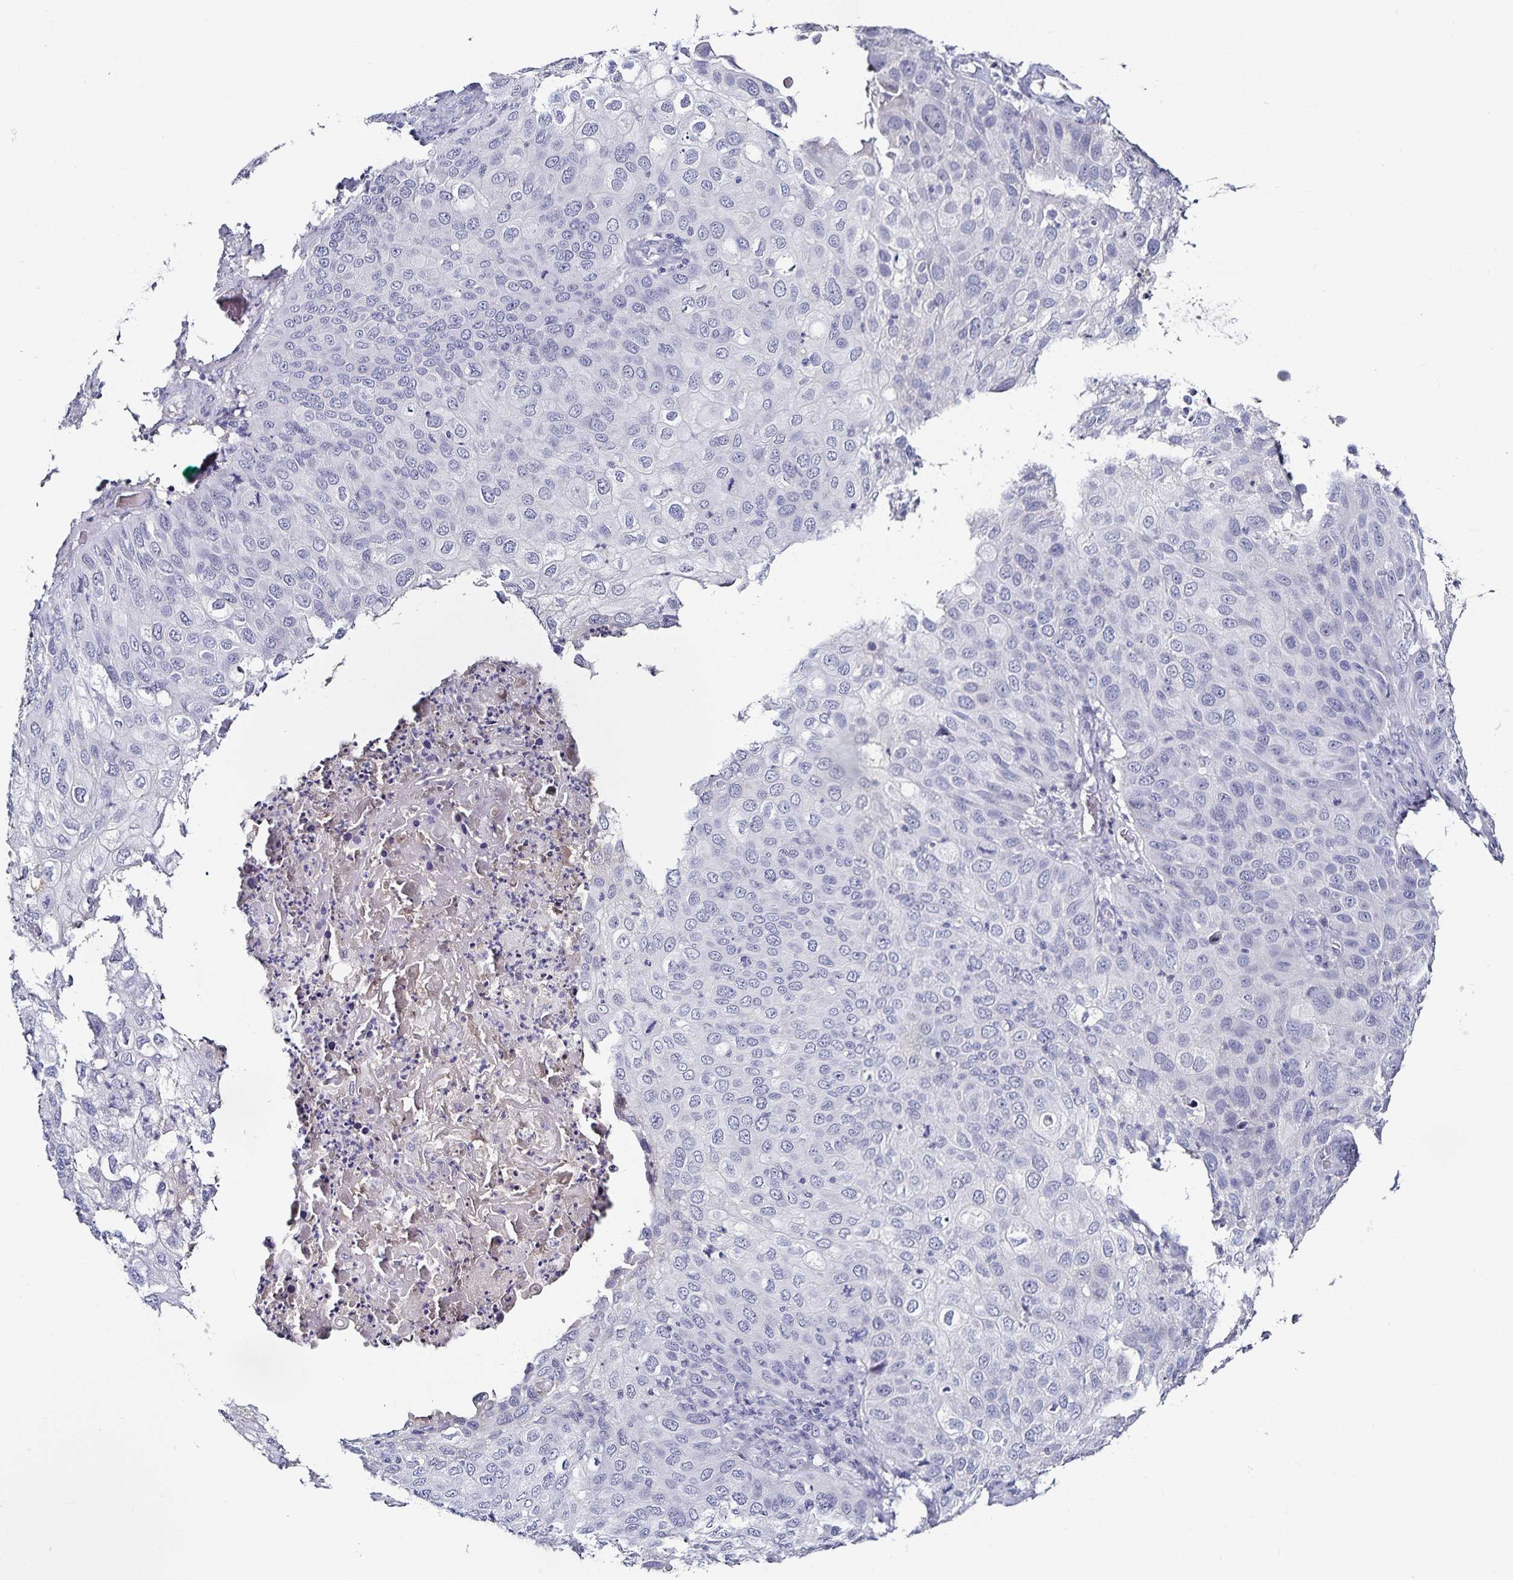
{"staining": {"intensity": "negative", "quantity": "none", "location": "none"}, "tissue": "skin cancer", "cell_type": "Tumor cells", "image_type": "cancer", "snomed": [{"axis": "morphology", "description": "Squamous cell carcinoma, NOS"}, {"axis": "topography", "description": "Skin"}], "caption": "This is an IHC photomicrograph of skin cancer (squamous cell carcinoma). There is no positivity in tumor cells.", "gene": "TTR", "patient": {"sex": "male", "age": 87}}